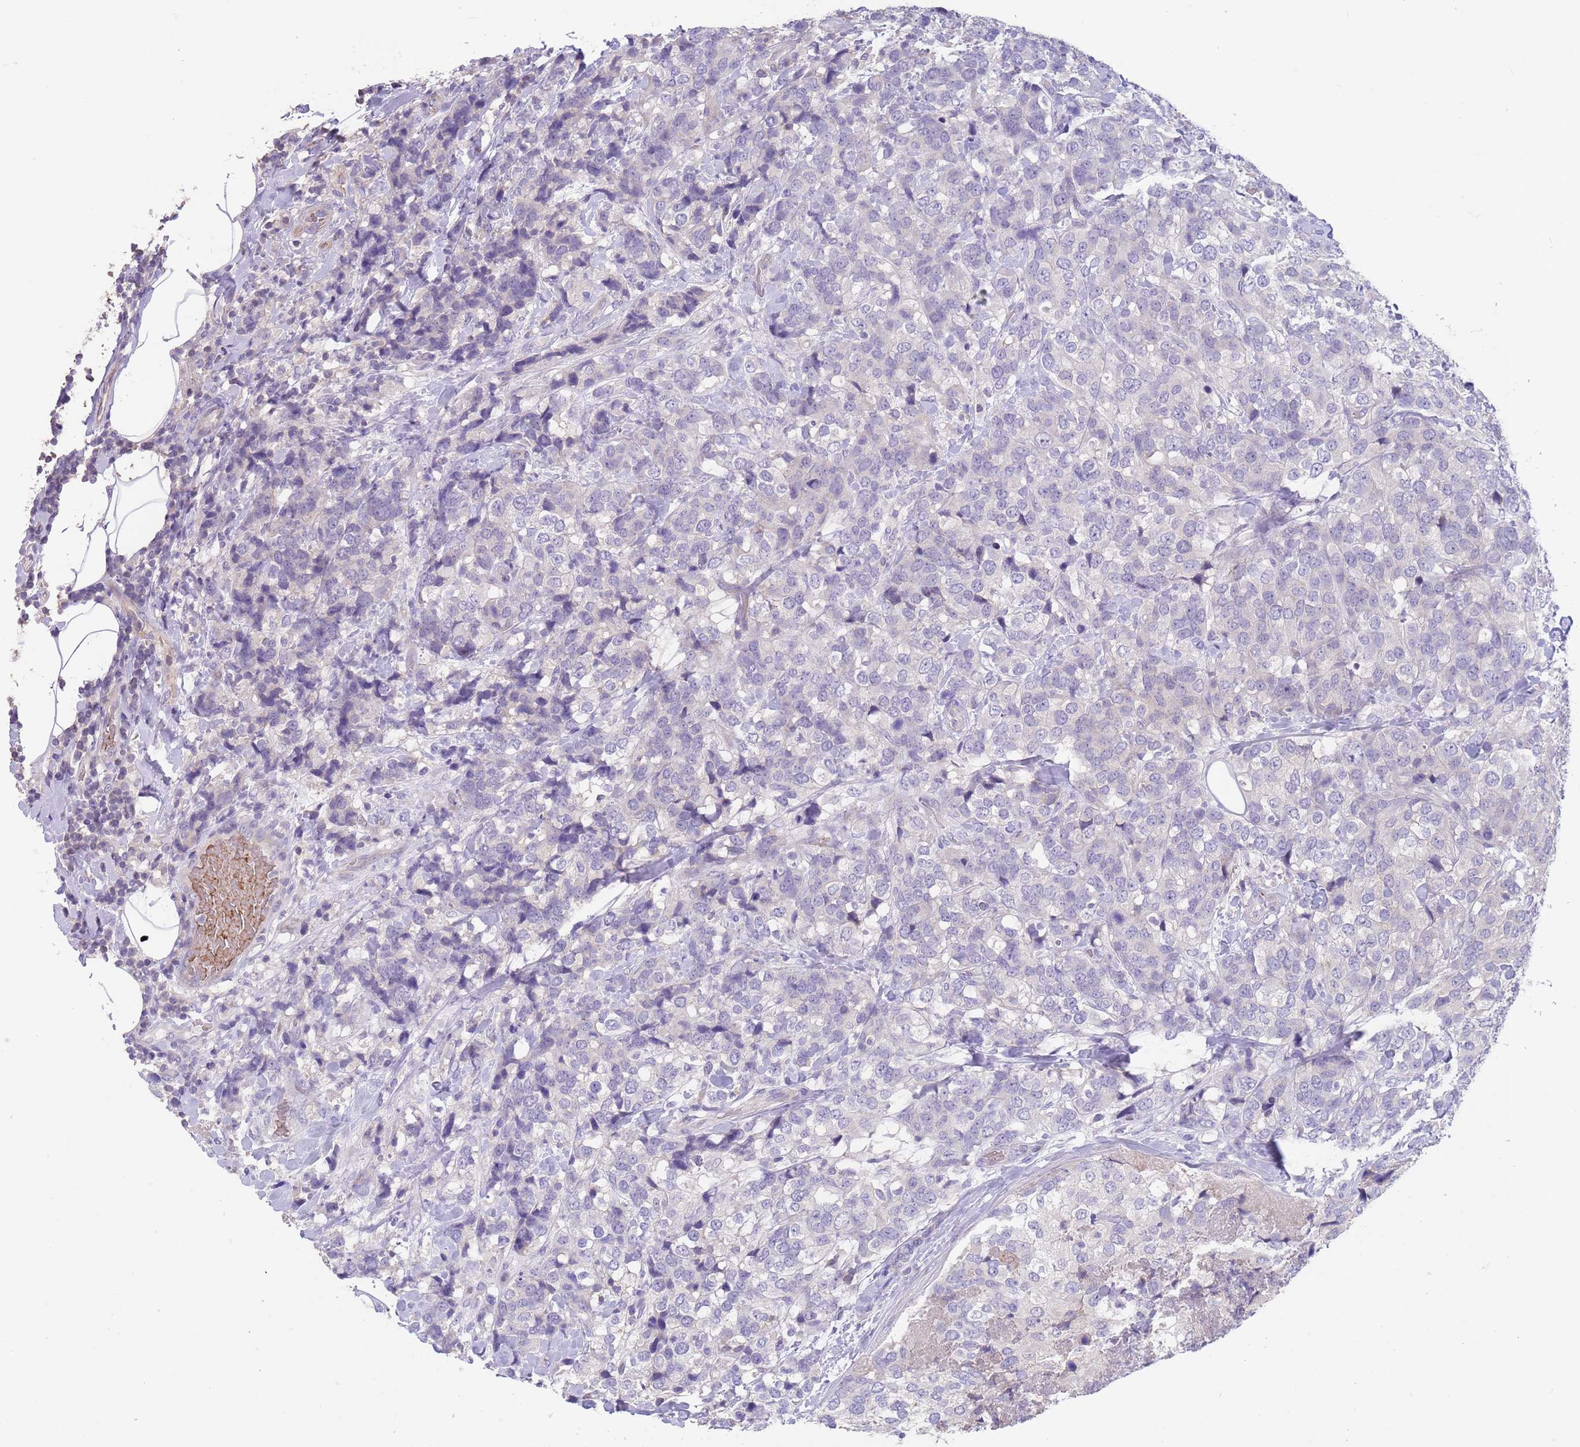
{"staining": {"intensity": "negative", "quantity": "none", "location": "none"}, "tissue": "breast cancer", "cell_type": "Tumor cells", "image_type": "cancer", "snomed": [{"axis": "morphology", "description": "Lobular carcinoma"}, {"axis": "topography", "description": "Breast"}], "caption": "Photomicrograph shows no significant protein staining in tumor cells of breast cancer.", "gene": "ZNF14", "patient": {"sex": "female", "age": 59}}